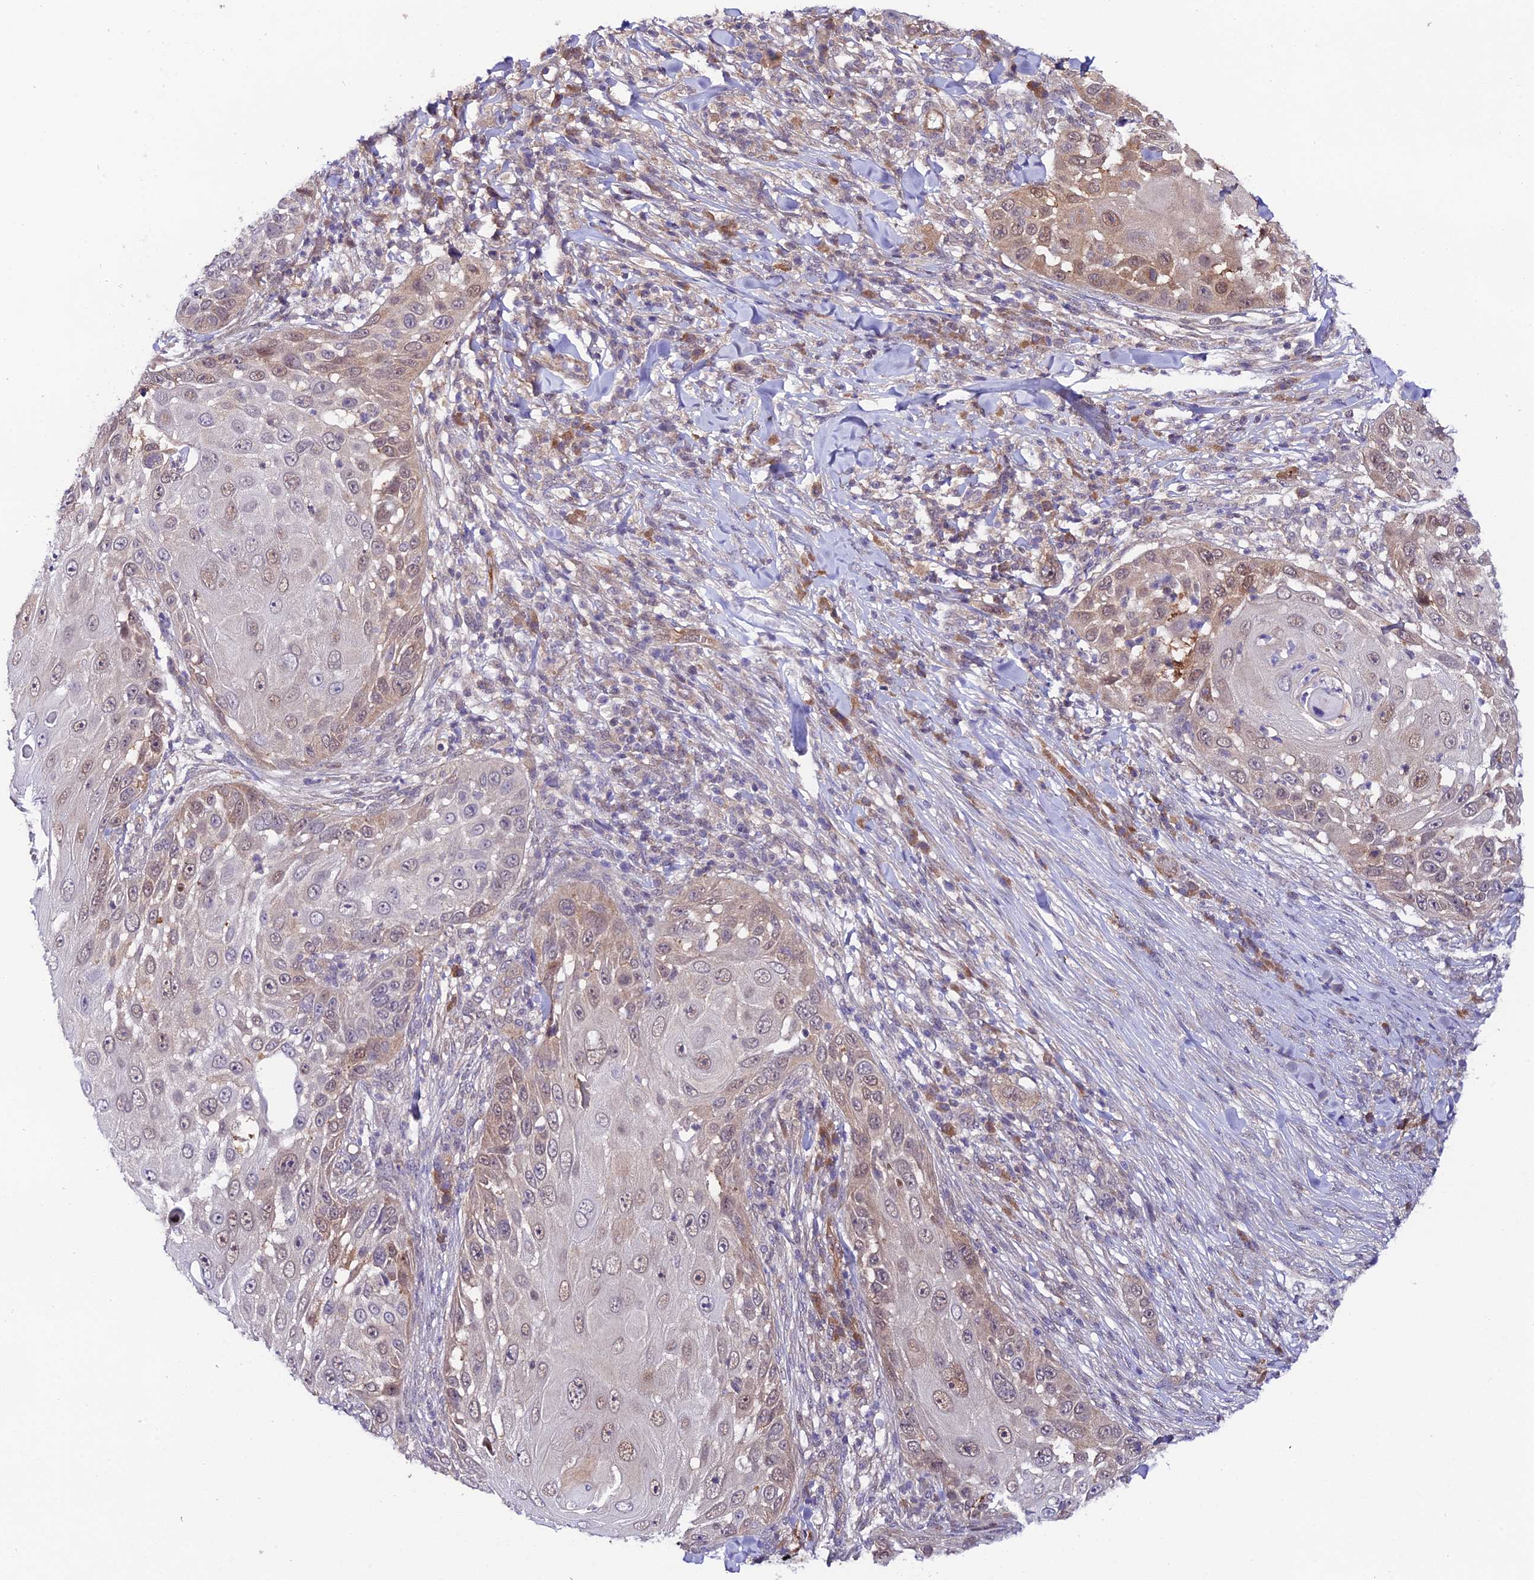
{"staining": {"intensity": "weak", "quantity": "25%-75%", "location": "cytoplasmic/membranous,nuclear"}, "tissue": "skin cancer", "cell_type": "Tumor cells", "image_type": "cancer", "snomed": [{"axis": "morphology", "description": "Squamous cell carcinoma, NOS"}, {"axis": "topography", "description": "Skin"}], "caption": "Protein expression analysis of squamous cell carcinoma (skin) exhibits weak cytoplasmic/membranous and nuclear positivity in approximately 25%-75% of tumor cells.", "gene": "TRIM40", "patient": {"sex": "female", "age": 44}}